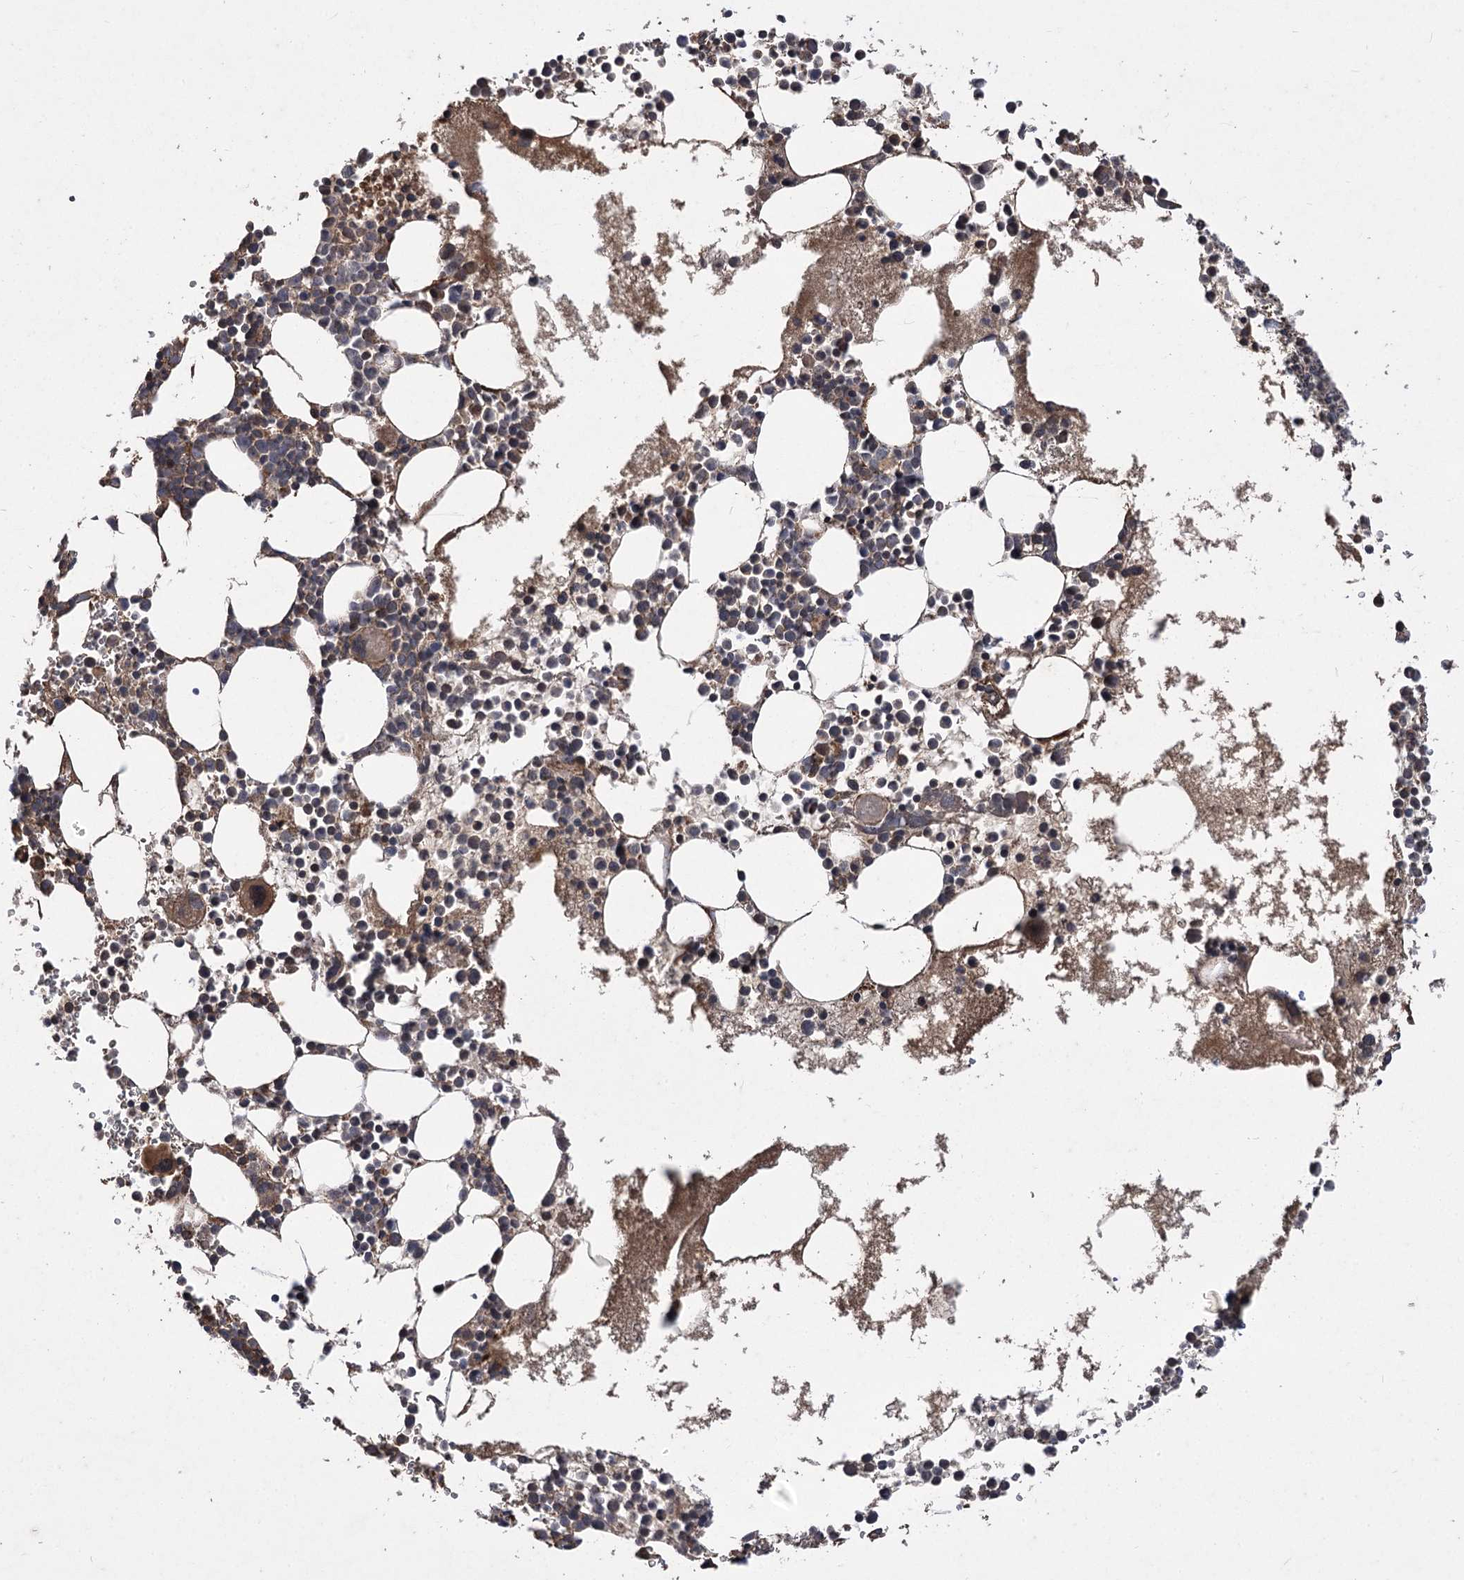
{"staining": {"intensity": "moderate", "quantity": "25%-75%", "location": "cytoplasmic/membranous"}, "tissue": "bone marrow", "cell_type": "Hematopoietic cells", "image_type": "normal", "snomed": [{"axis": "morphology", "description": "Normal tissue, NOS"}, {"axis": "topography", "description": "Bone marrow"}], "caption": "A photomicrograph of bone marrow stained for a protein exhibits moderate cytoplasmic/membranous brown staining in hematopoietic cells.", "gene": "RASSF3", "patient": {"sex": "female", "age": 78}}